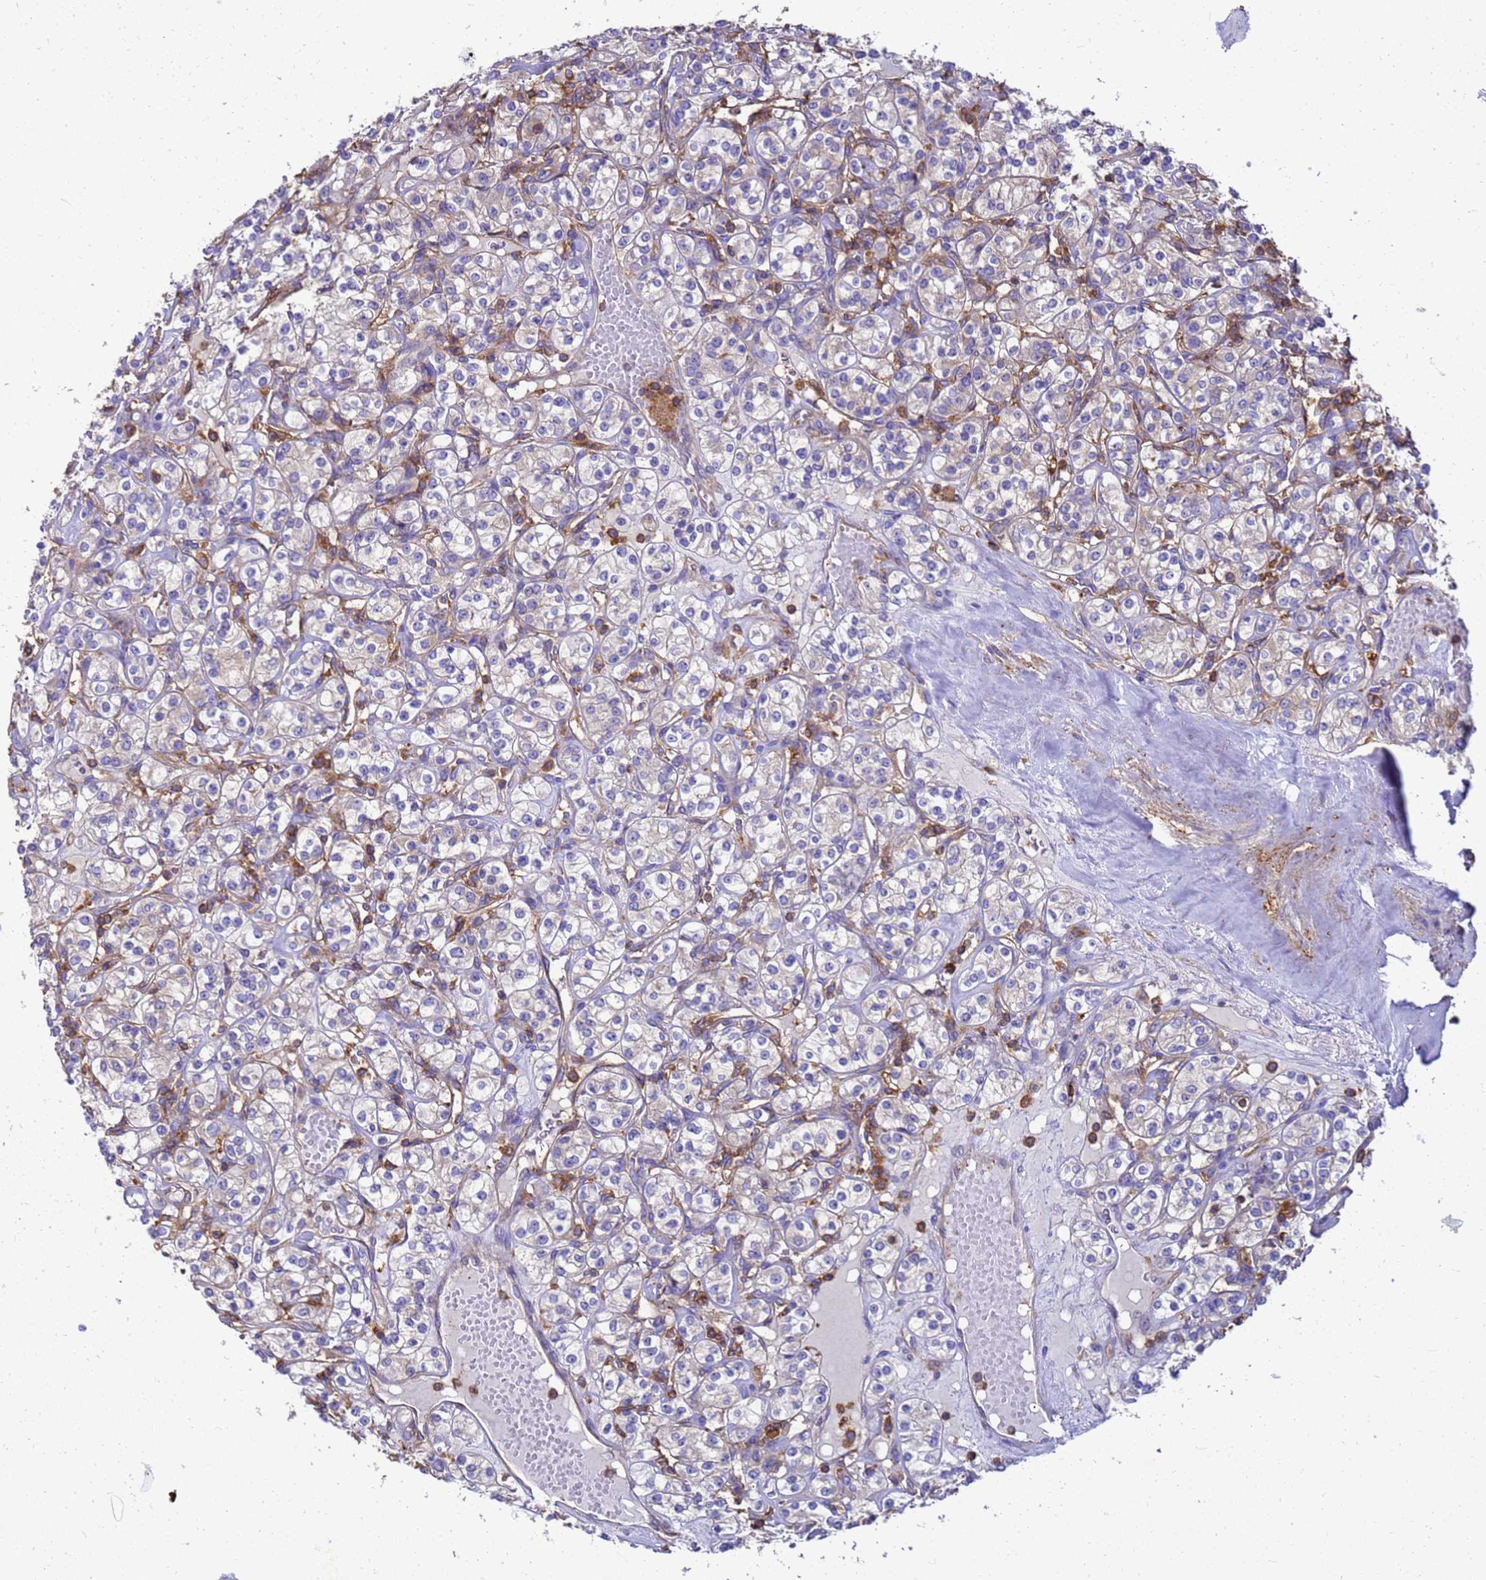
{"staining": {"intensity": "weak", "quantity": "<25%", "location": "cytoplasmic/membranous"}, "tissue": "renal cancer", "cell_type": "Tumor cells", "image_type": "cancer", "snomed": [{"axis": "morphology", "description": "Adenocarcinoma, NOS"}, {"axis": "topography", "description": "Kidney"}], "caption": "Micrograph shows no significant protein expression in tumor cells of renal cancer.", "gene": "ZNF235", "patient": {"sex": "male", "age": 77}}